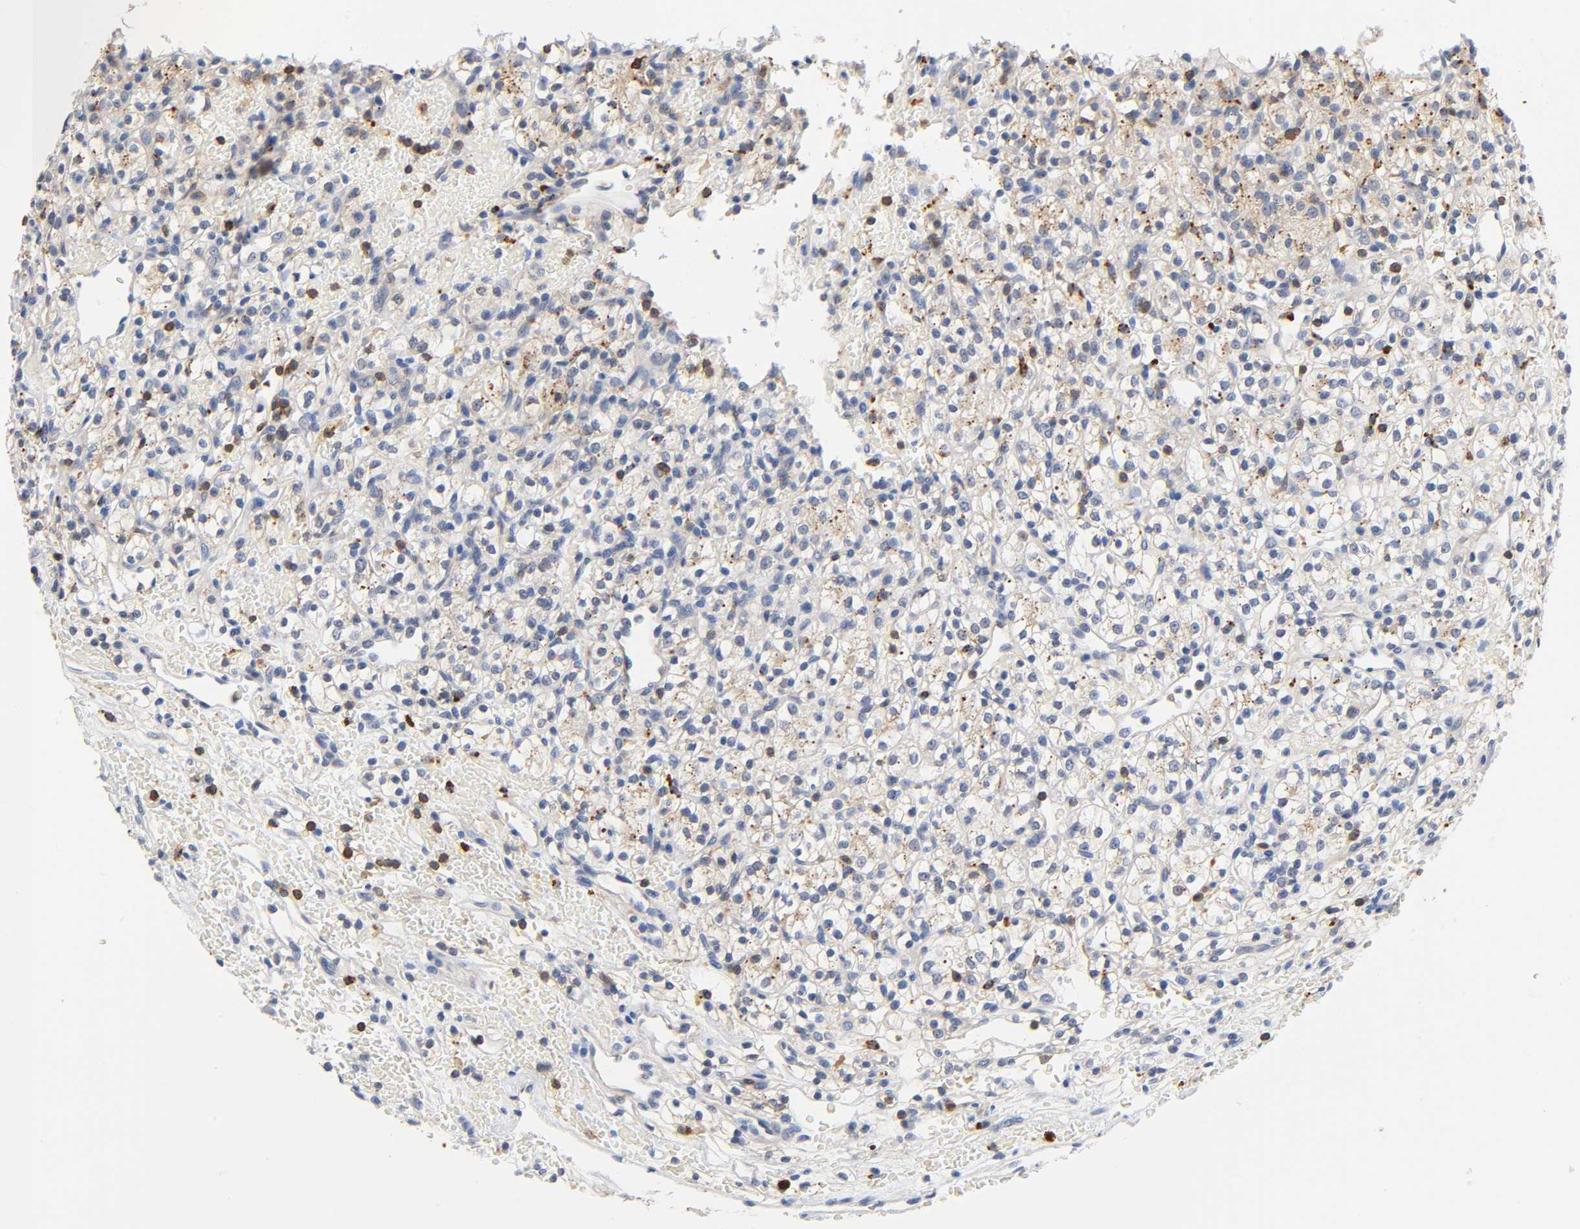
{"staining": {"intensity": "negative", "quantity": "none", "location": "none"}, "tissue": "renal cancer", "cell_type": "Tumor cells", "image_type": "cancer", "snomed": [{"axis": "morphology", "description": "Adenocarcinoma, NOS"}, {"axis": "topography", "description": "Kidney"}], "caption": "DAB (3,3'-diaminobenzidine) immunohistochemical staining of adenocarcinoma (renal) demonstrates no significant positivity in tumor cells.", "gene": "UCKL1", "patient": {"sex": "female", "age": 60}}